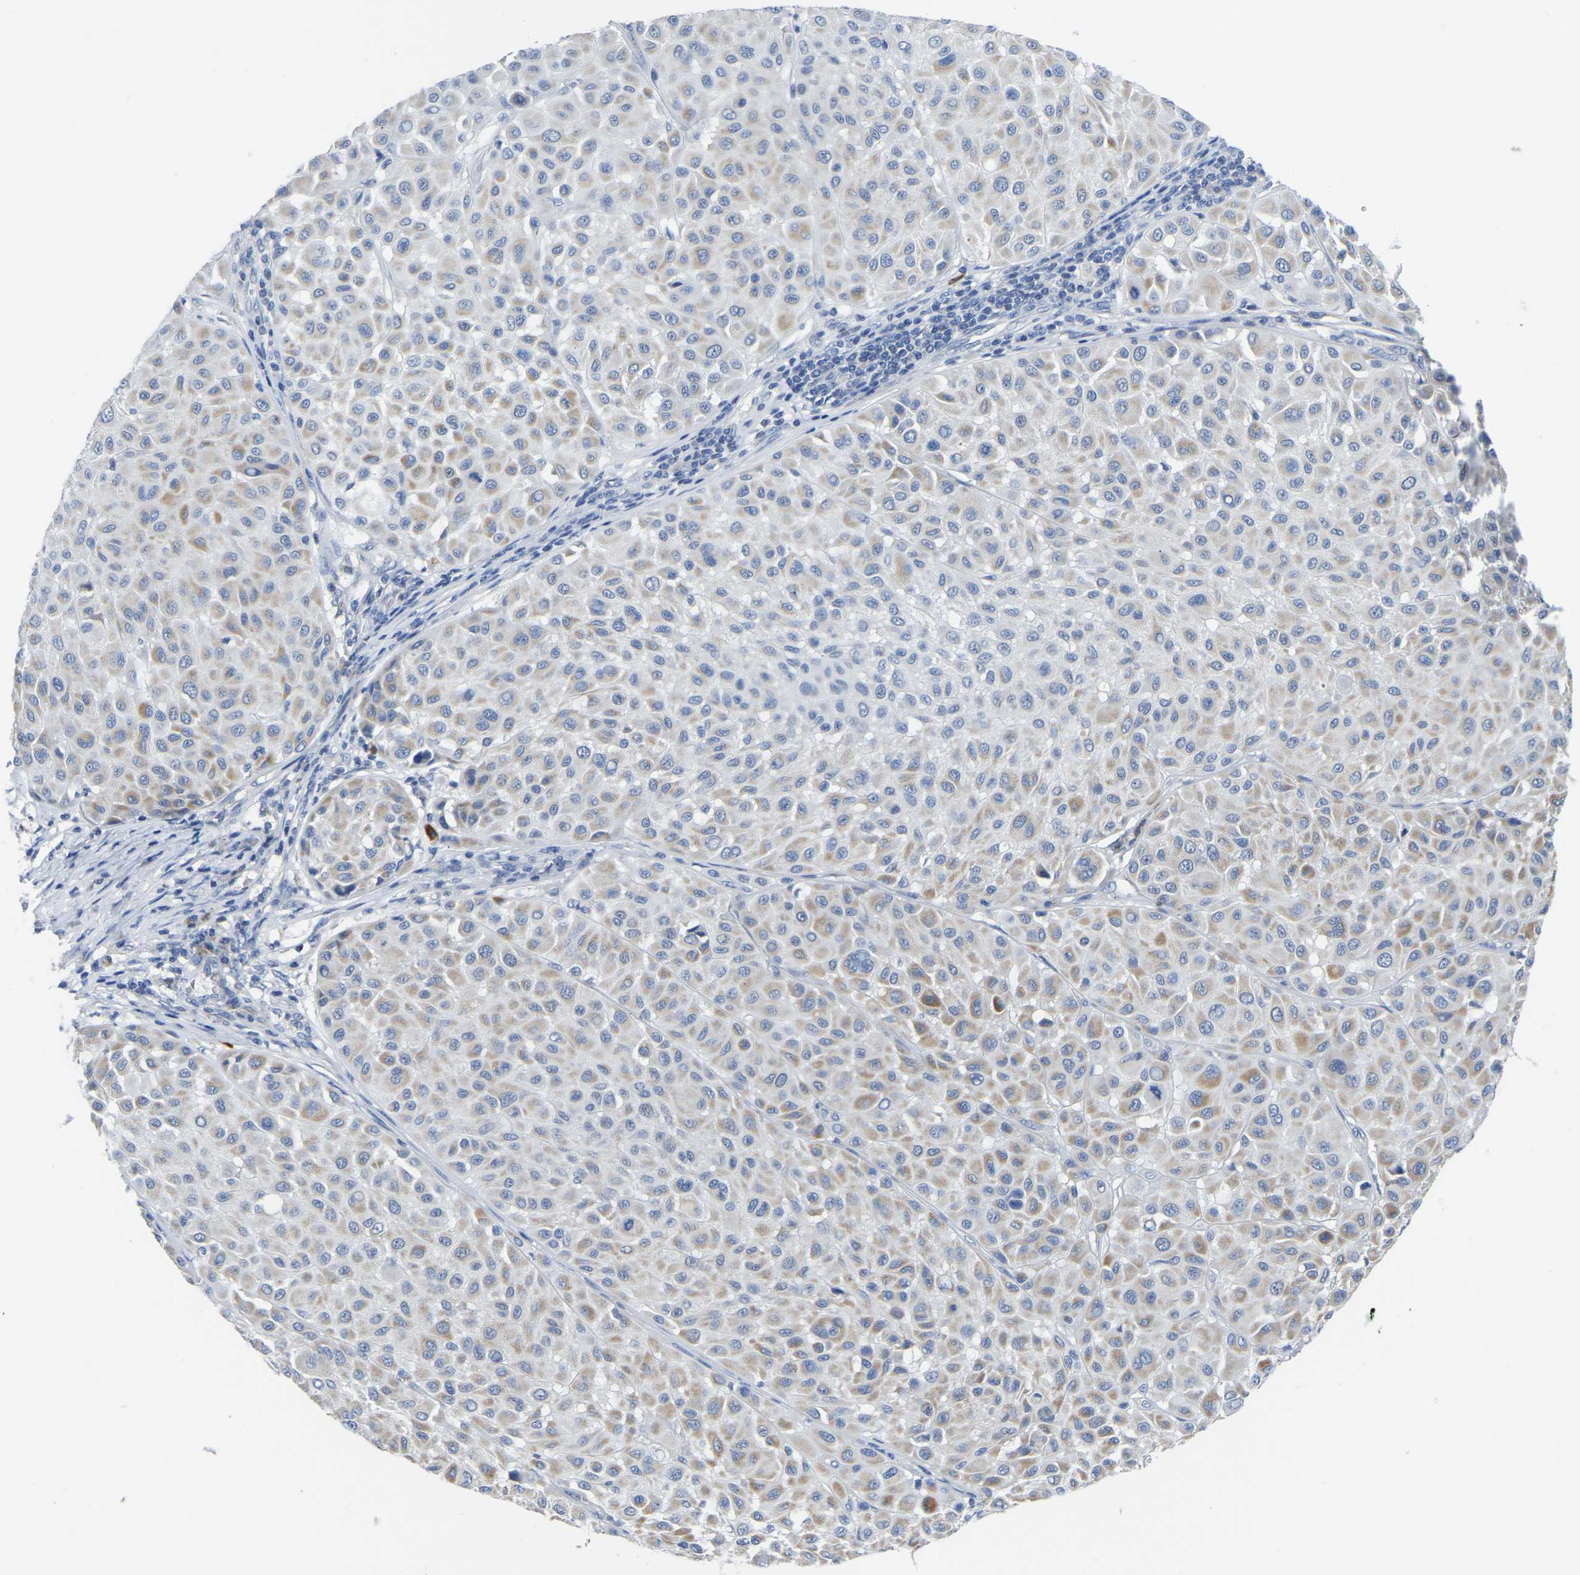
{"staining": {"intensity": "weak", "quantity": "25%-75%", "location": "cytoplasmic/membranous"}, "tissue": "melanoma", "cell_type": "Tumor cells", "image_type": "cancer", "snomed": [{"axis": "morphology", "description": "Malignant melanoma, Metastatic site"}, {"axis": "topography", "description": "Soft tissue"}], "caption": "High-magnification brightfield microscopy of melanoma stained with DAB (brown) and counterstained with hematoxylin (blue). tumor cells exhibit weak cytoplasmic/membranous staining is identified in about25%-75% of cells. The staining is performed using DAB brown chromogen to label protein expression. The nuclei are counter-stained blue using hematoxylin.", "gene": "ETFA", "patient": {"sex": "male", "age": 41}}